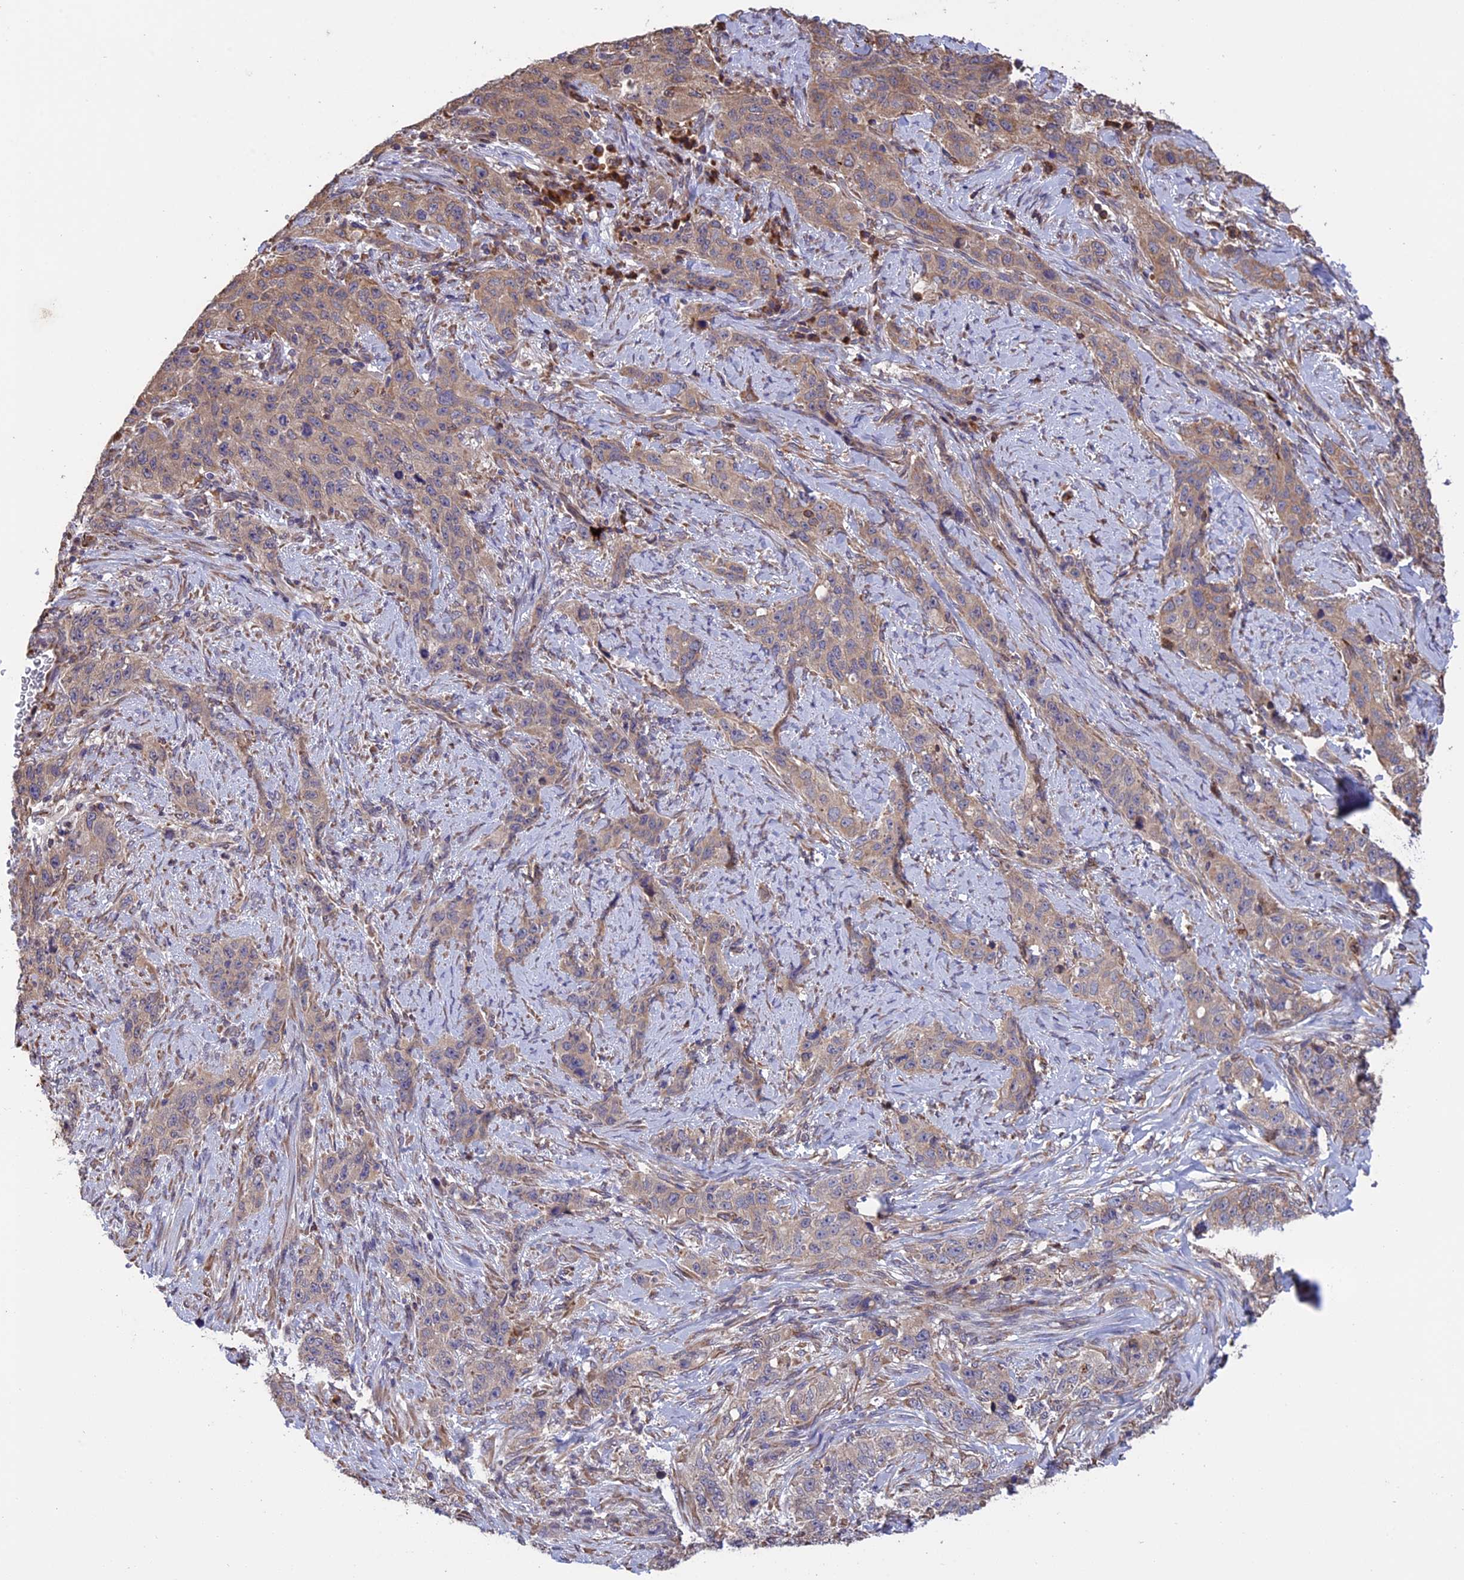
{"staining": {"intensity": "weak", "quantity": ">75%", "location": "cytoplasmic/membranous"}, "tissue": "stomach cancer", "cell_type": "Tumor cells", "image_type": "cancer", "snomed": [{"axis": "morphology", "description": "Adenocarcinoma, NOS"}, {"axis": "topography", "description": "Stomach"}], "caption": "There is low levels of weak cytoplasmic/membranous staining in tumor cells of stomach cancer (adenocarcinoma), as demonstrated by immunohistochemical staining (brown color).", "gene": "DMRTA2", "patient": {"sex": "male", "age": 48}}